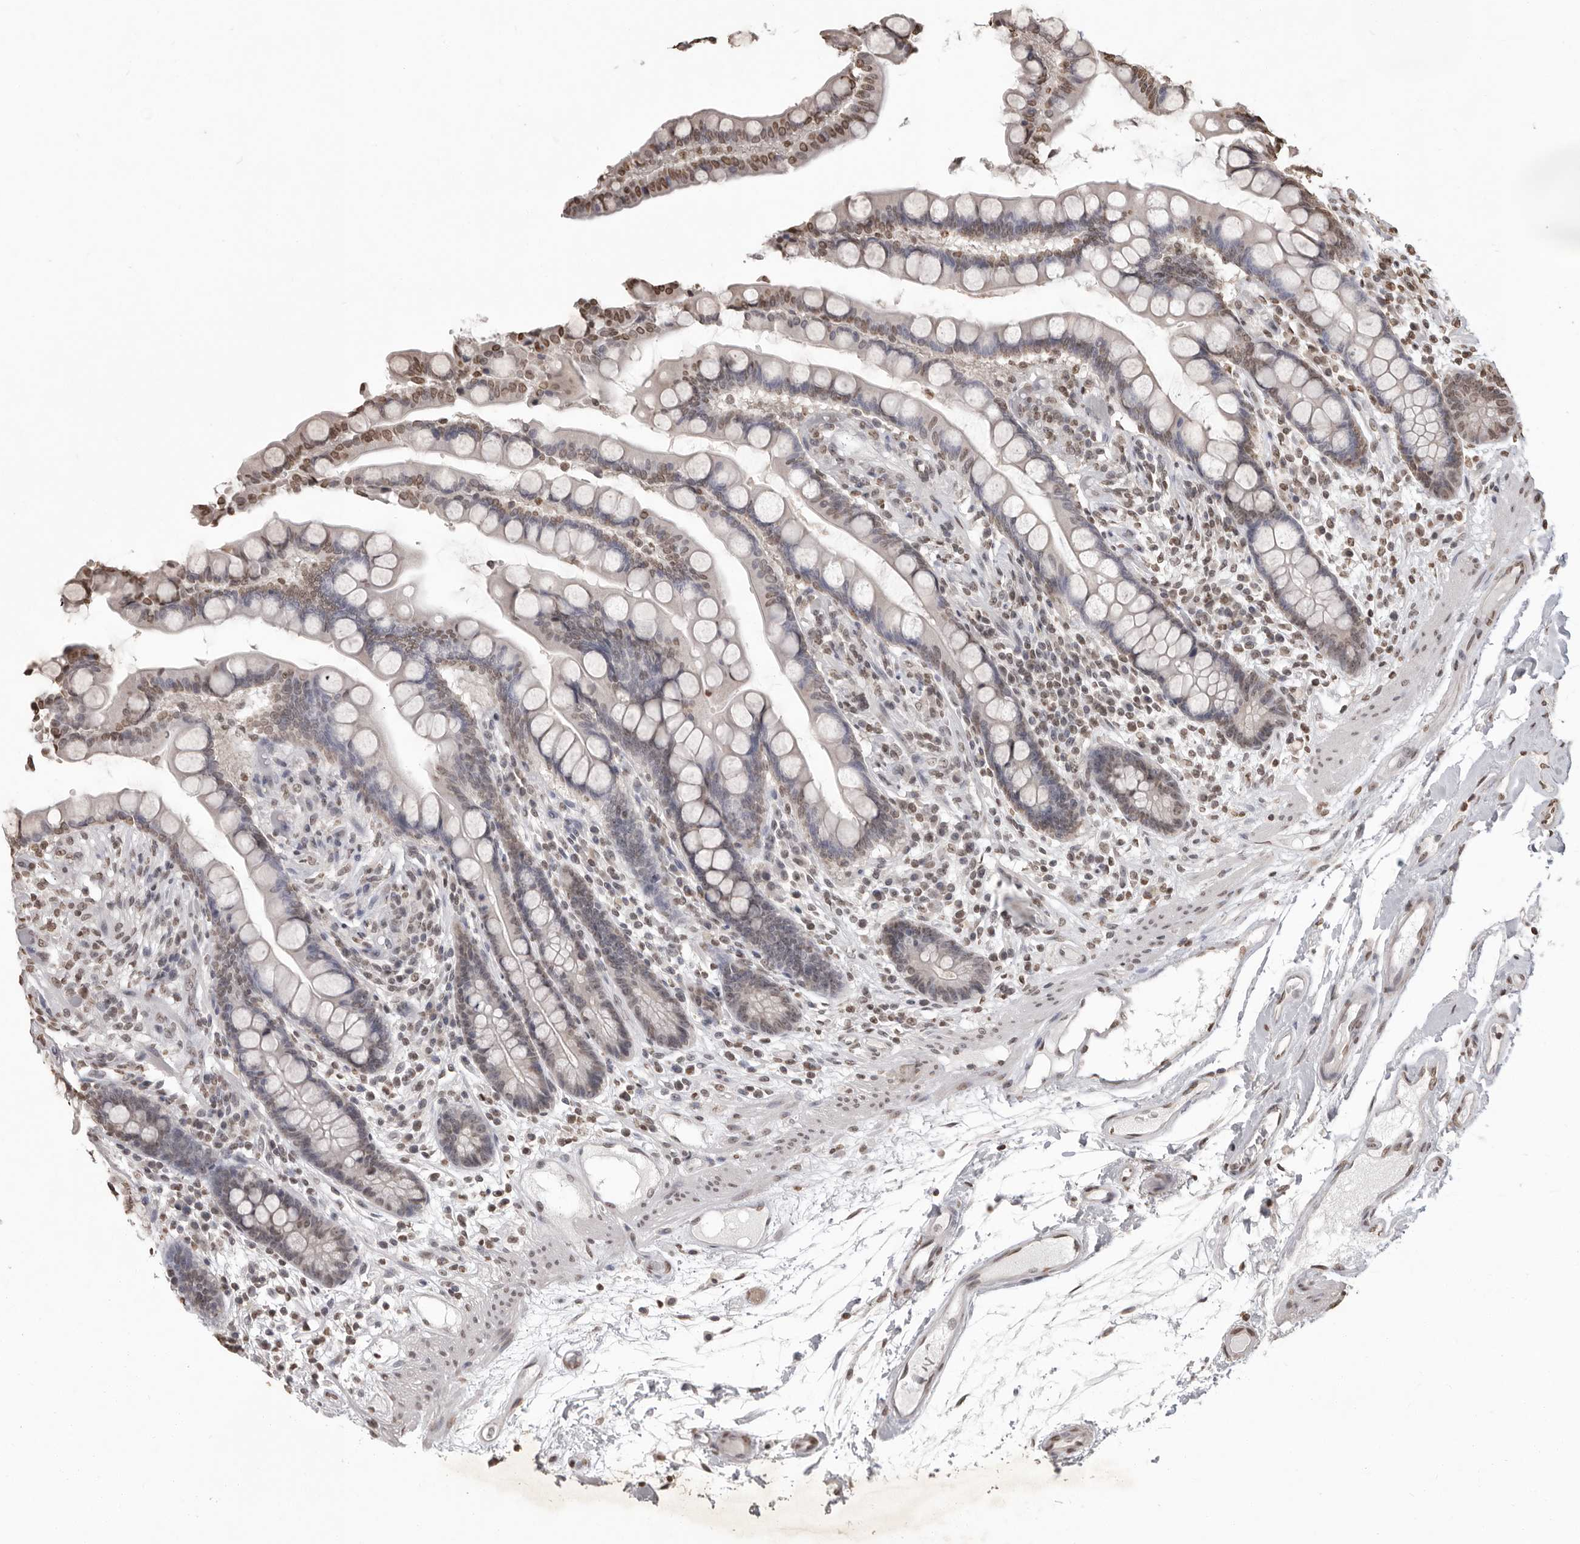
{"staining": {"intensity": "moderate", "quantity": ">75%", "location": "nuclear"}, "tissue": "colon", "cell_type": "Endothelial cells", "image_type": "normal", "snomed": [{"axis": "morphology", "description": "Normal tissue, NOS"}, {"axis": "topography", "description": "Colon"}], "caption": "Immunohistochemical staining of normal human colon shows medium levels of moderate nuclear positivity in about >75% of endothelial cells. The protein is shown in brown color, while the nuclei are stained blue.", "gene": "WDR45", "patient": {"sex": "male", "age": 73}}